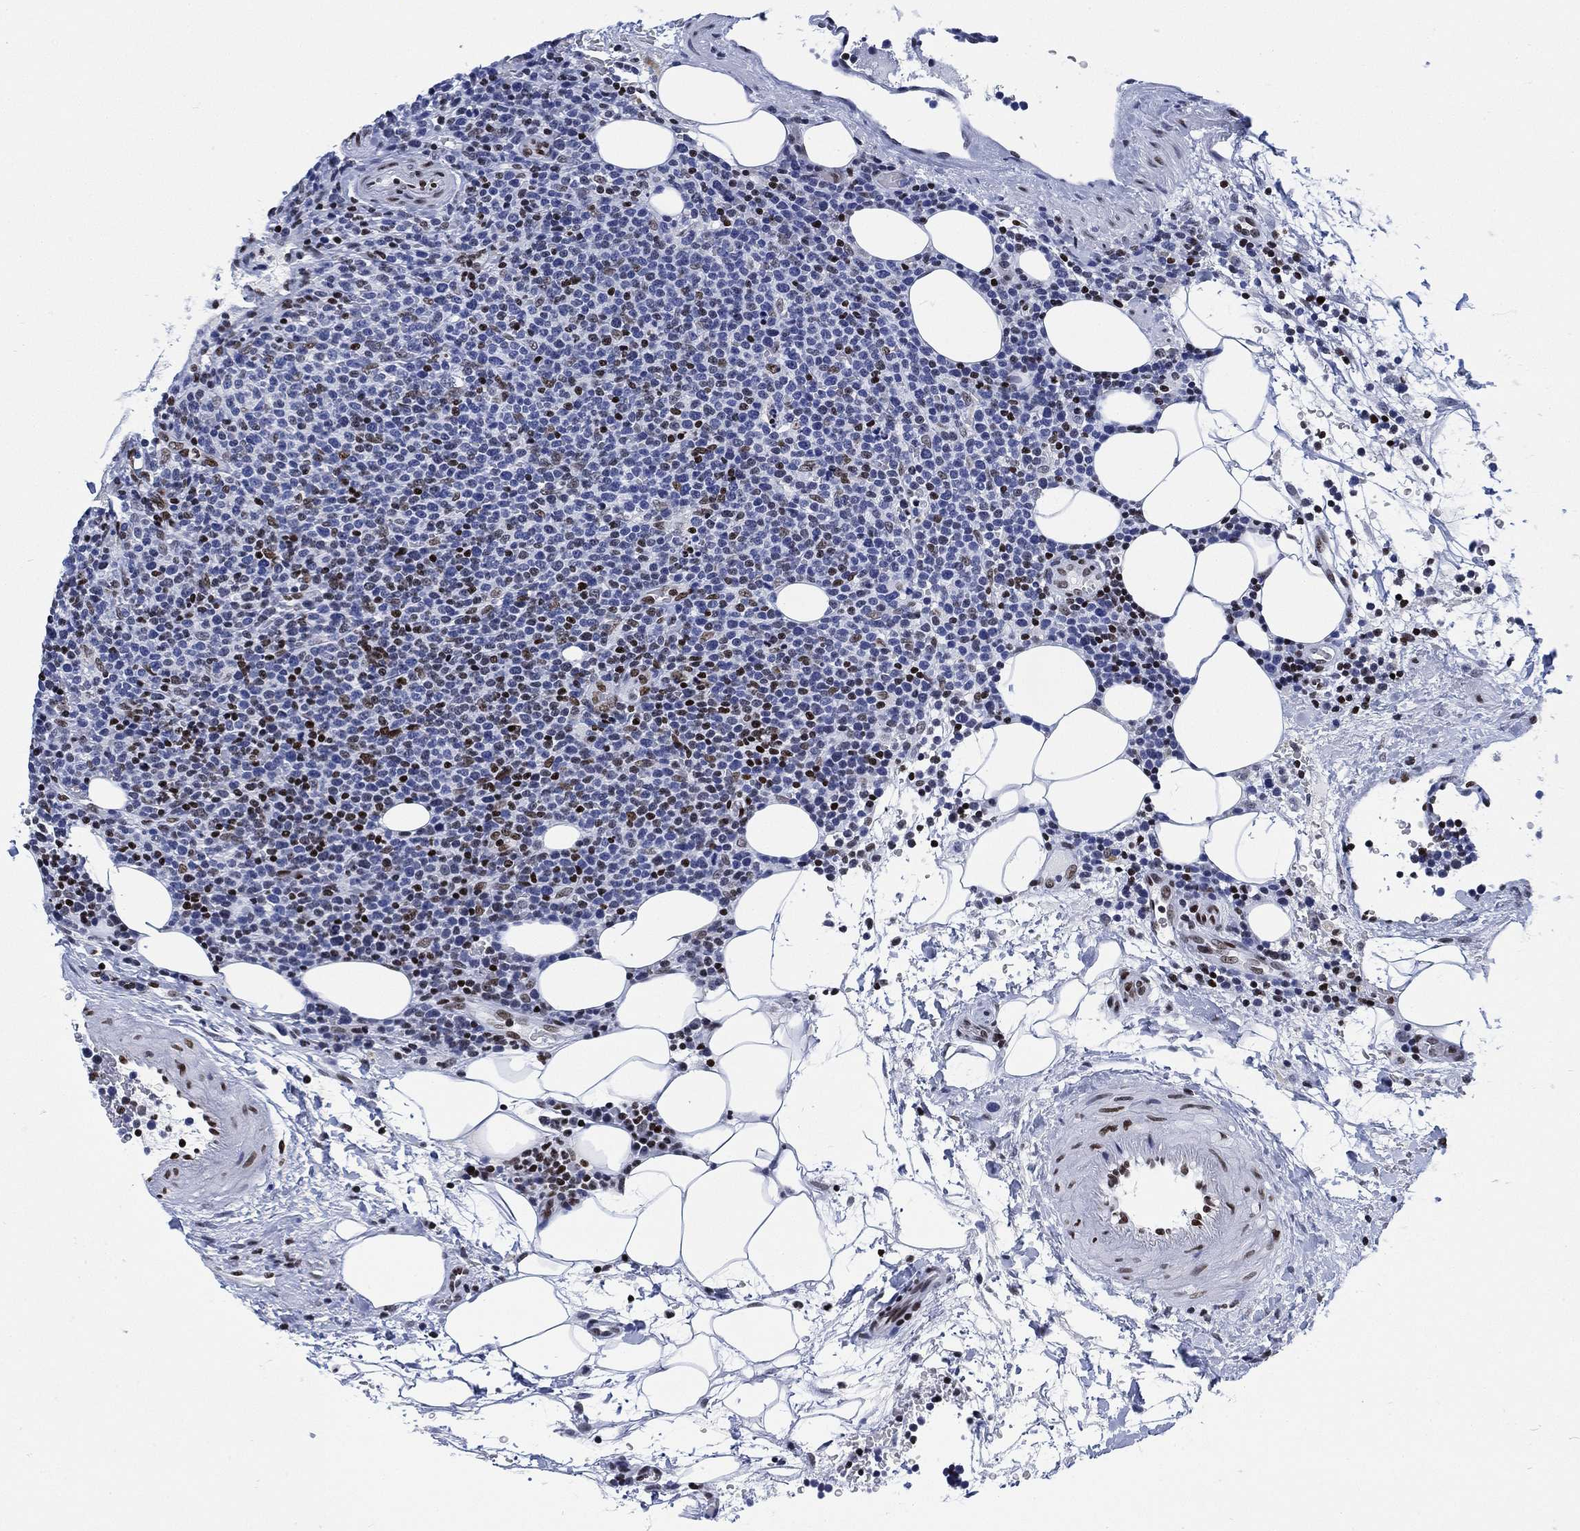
{"staining": {"intensity": "moderate", "quantity": "25%-75%", "location": "nuclear"}, "tissue": "lymphoma", "cell_type": "Tumor cells", "image_type": "cancer", "snomed": [{"axis": "morphology", "description": "Malignant lymphoma, non-Hodgkin's type, High grade"}, {"axis": "topography", "description": "Lymph node"}], "caption": "Lymphoma stained with immunohistochemistry displays moderate nuclear expression in approximately 25%-75% of tumor cells. Nuclei are stained in blue.", "gene": "H1-10", "patient": {"sex": "male", "age": 61}}